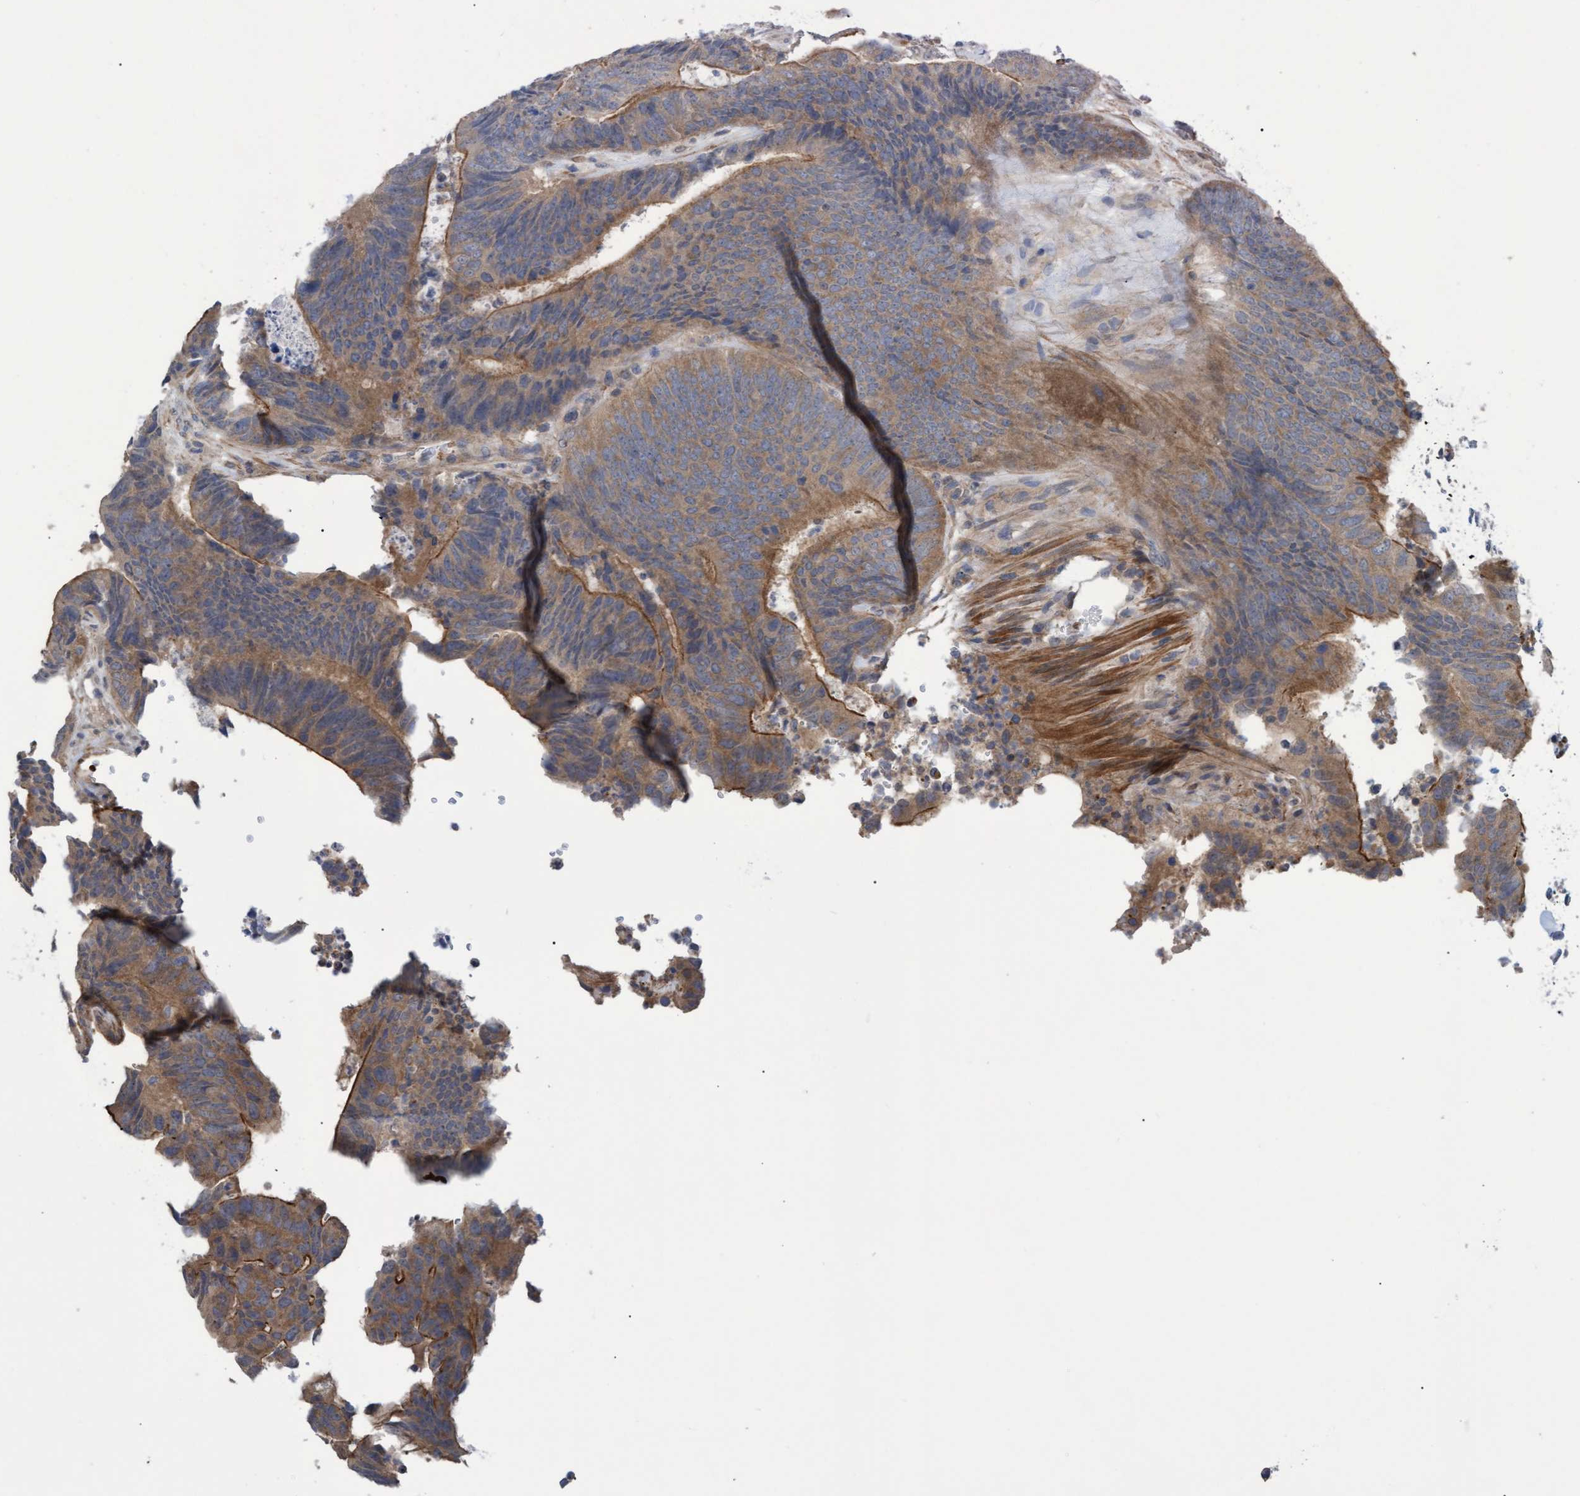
{"staining": {"intensity": "moderate", "quantity": ">75%", "location": "cytoplasmic/membranous"}, "tissue": "colorectal cancer", "cell_type": "Tumor cells", "image_type": "cancer", "snomed": [{"axis": "morphology", "description": "Adenocarcinoma, NOS"}, {"axis": "topography", "description": "Colon"}], "caption": "Adenocarcinoma (colorectal) tissue reveals moderate cytoplasmic/membranous positivity in about >75% of tumor cells The staining is performed using DAB (3,3'-diaminobenzidine) brown chromogen to label protein expression. The nuclei are counter-stained blue using hematoxylin.", "gene": "NAA15", "patient": {"sex": "male", "age": 56}}